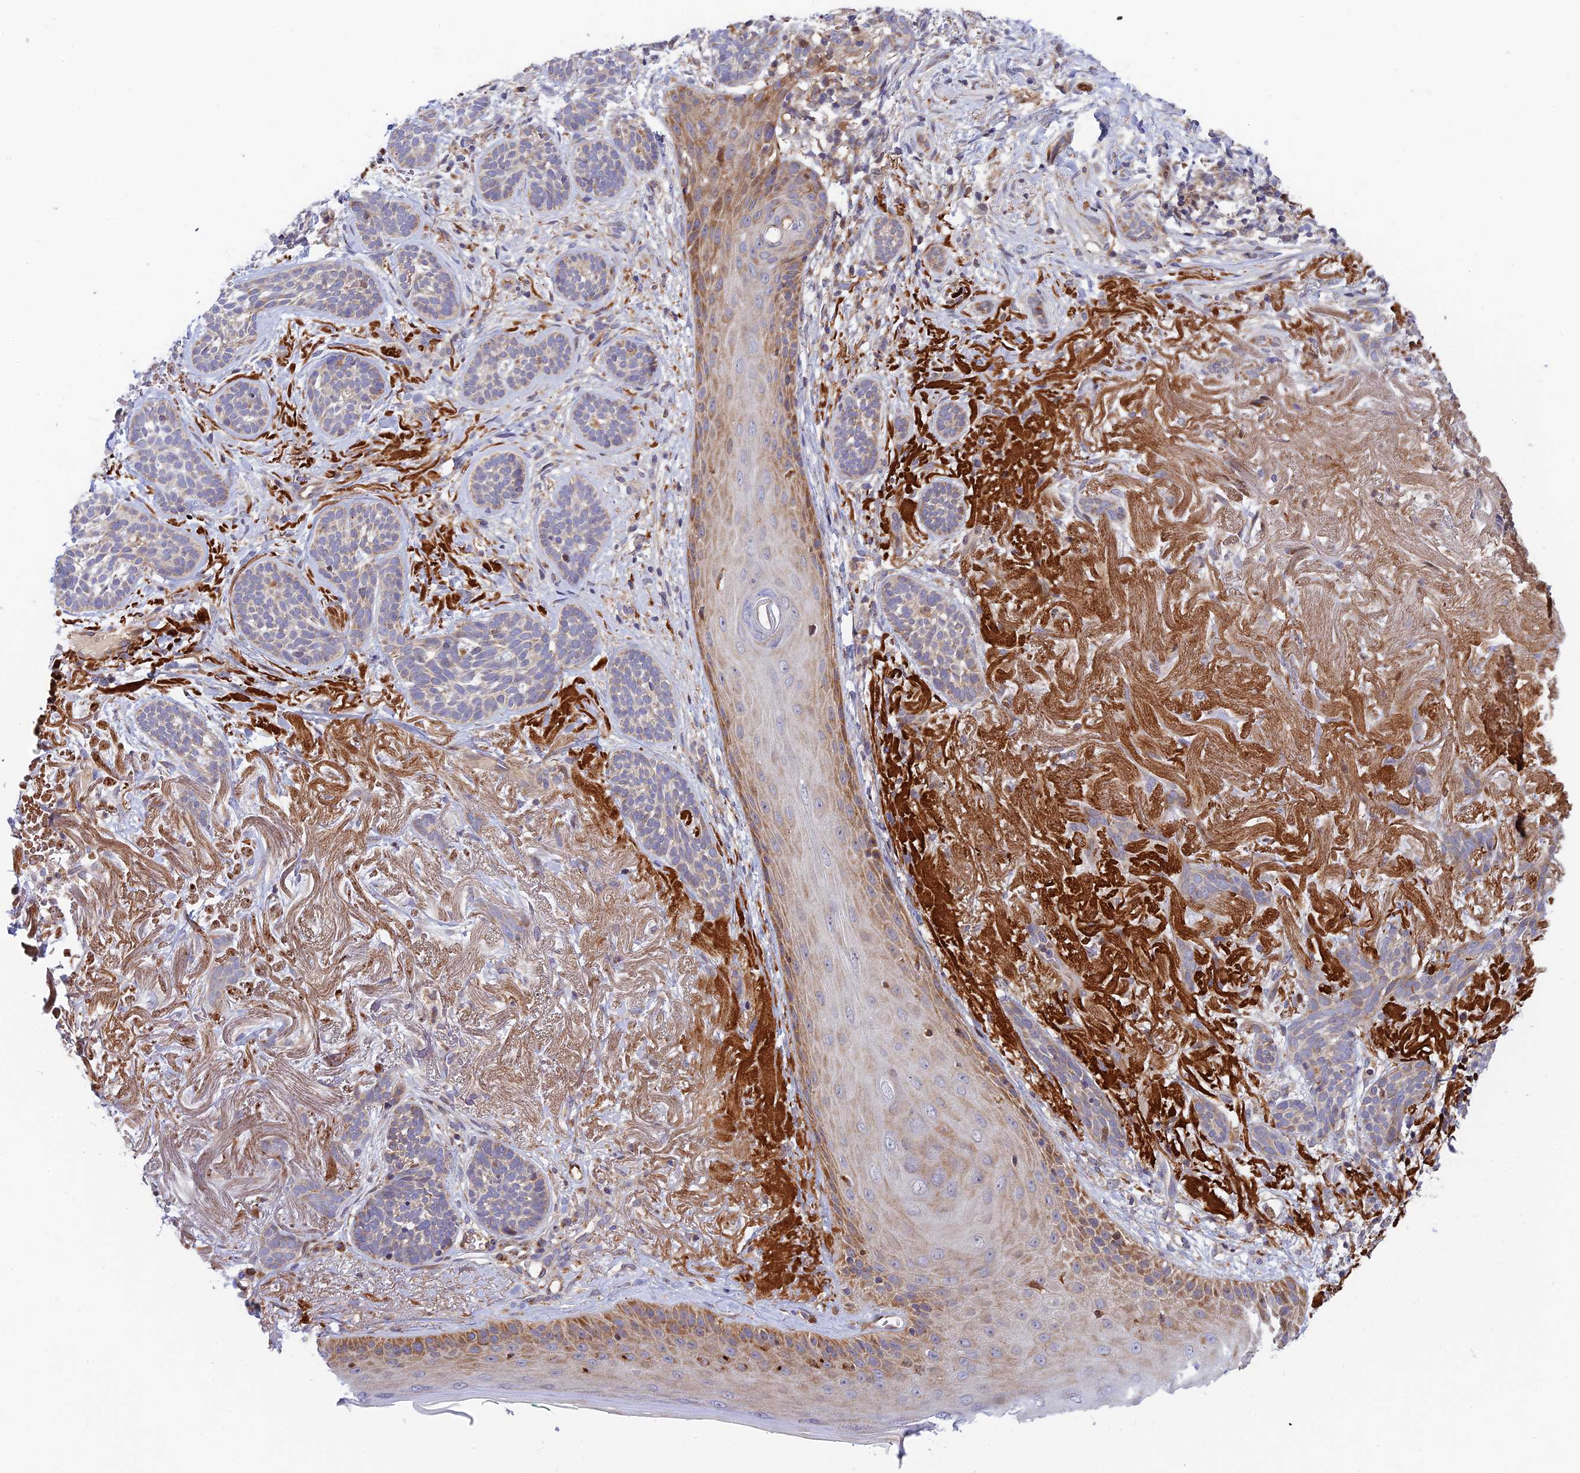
{"staining": {"intensity": "negative", "quantity": "none", "location": "none"}, "tissue": "skin cancer", "cell_type": "Tumor cells", "image_type": "cancer", "snomed": [{"axis": "morphology", "description": "Basal cell carcinoma"}, {"axis": "topography", "description": "Skin"}], "caption": "Protein analysis of basal cell carcinoma (skin) exhibits no significant positivity in tumor cells.", "gene": "FUOM", "patient": {"sex": "male", "age": 71}}